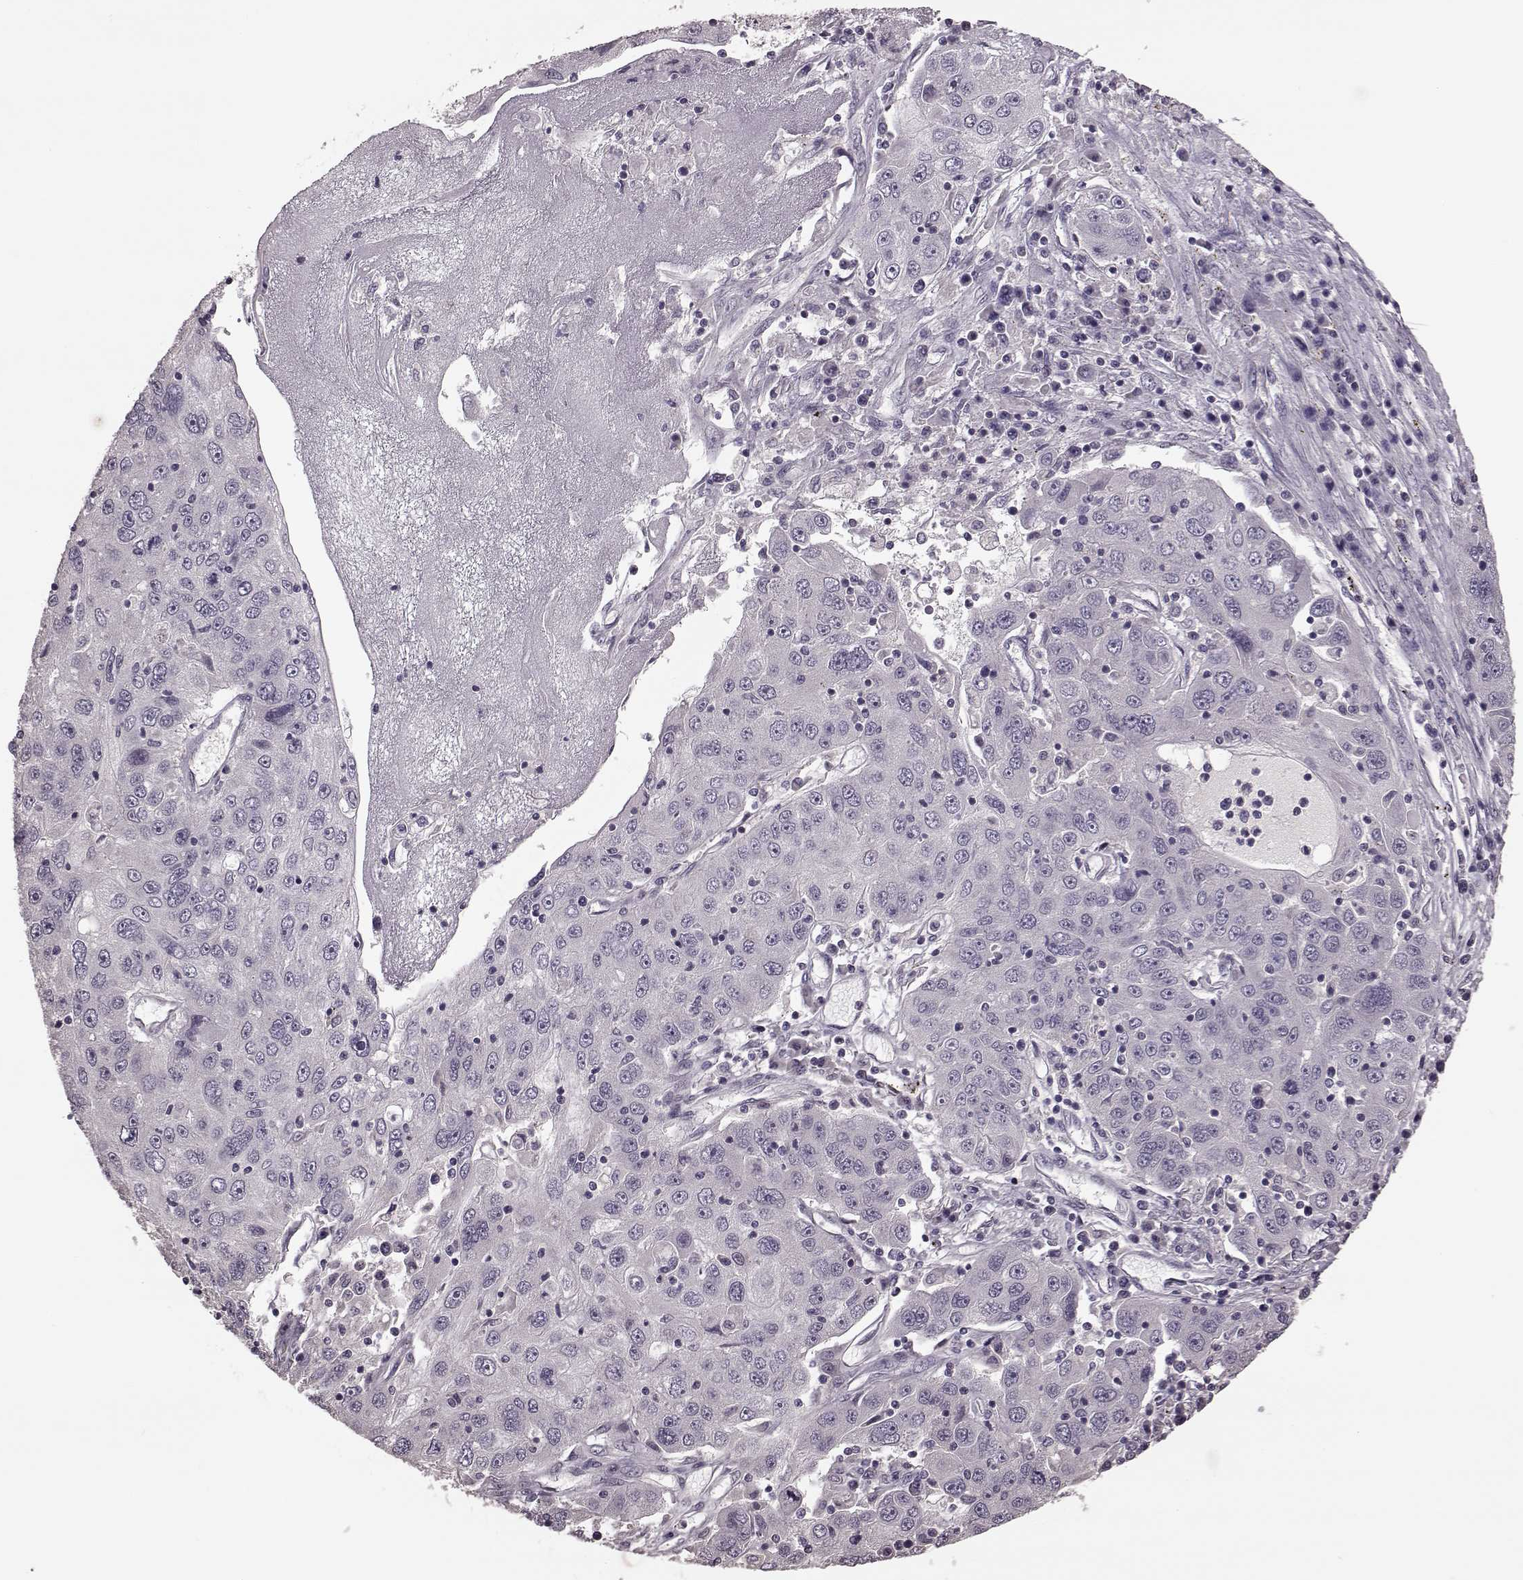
{"staining": {"intensity": "negative", "quantity": "none", "location": "none"}, "tissue": "stomach cancer", "cell_type": "Tumor cells", "image_type": "cancer", "snomed": [{"axis": "morphology", "description": "Adenocarcinoma, NOS"}, {"axis": "topography", "description": "Stomach"}], "caption": "Immunohistochemical staining of stomach cancer displays no significant positivity in tumor cells. (Brightfield microscopy of DAB immunohistochemistry (IHC) at high magnification).", "gene": "SLC52A3", "patient": {"sex": "male", "age": 56}}